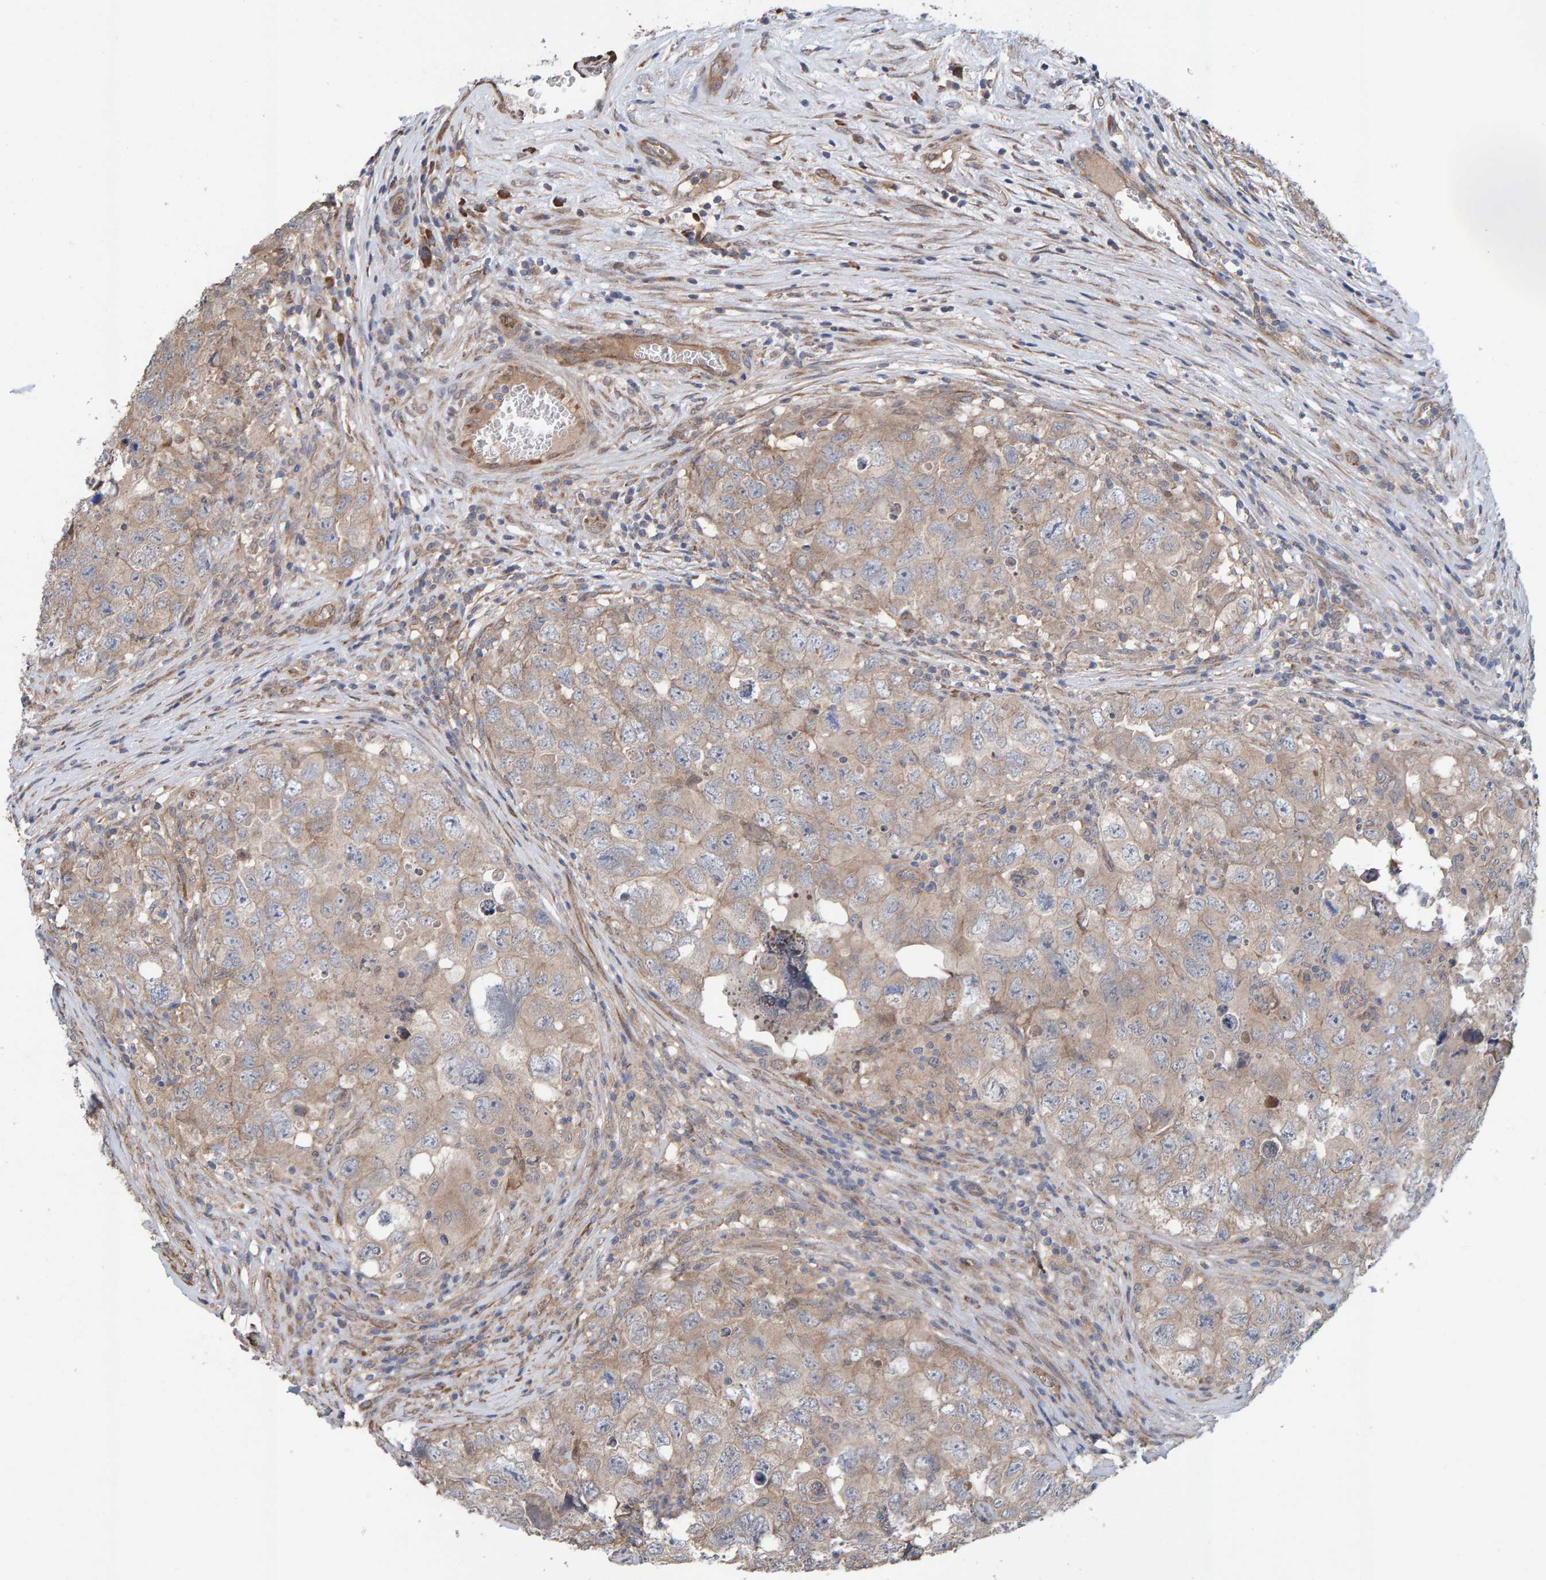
{"staining": {"intensity": "weak", "quantity": ">75%", "location": "cytoplasmic/membranous"}, "tissue": "testis cancer", "cell_type": "Tumor cells", "image_type": "cancer", "snomed": [{"axis": "morphology", "description": "Seminoma, NOS"}, {"axis": "morphology", "description": "Carcinoma, Embryonal, NOS"}, {"axis": "topography", "description": "Testis"}], "caption": "High-power microscopy captured an IHC photomicrograph of embryonal carcinoma (testis), revealing weak cytoplasmic/membranous positivity in approximately >75% of tumor cells.", "gene": "LRSAM1", "patient": {"sex": "male", "age": 43}}